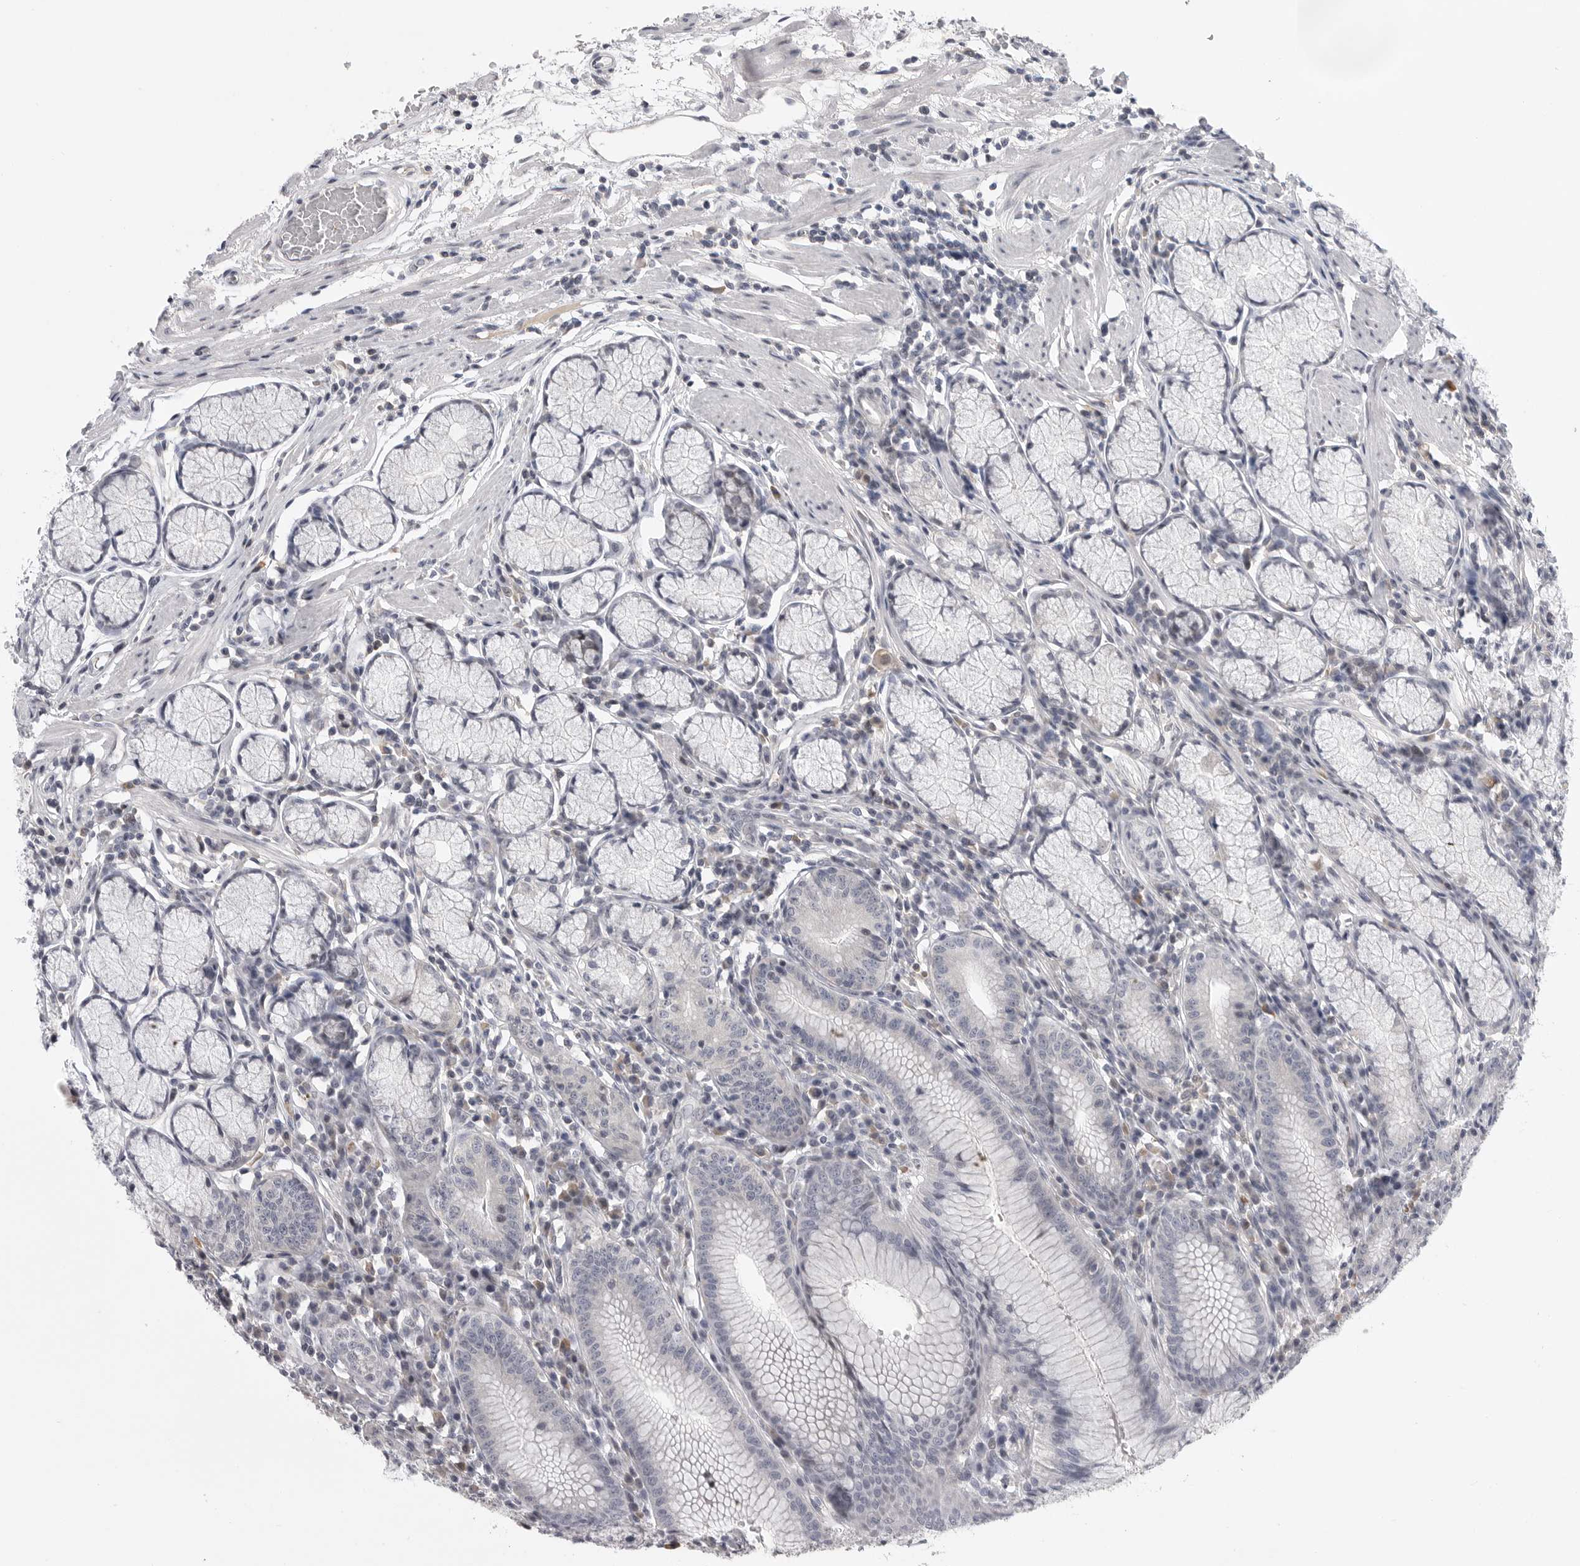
{"staining": {"intensity": "weak", "quantity": "<25%", "location": "cytoplasmic/membranous"}, "tissue": "stomach", "cell_type": "Glandular cells", "image_type": "normal", "snomed": [{"axis": "morphology", "description": "Normal tissue, NOS"}, {"axis": "topography", "description": "Stomach"}], "caption": "A high-resolution image shows IHC staining of unremarkable stomach, which exhibits no significant staining in glandular cells. Brightfield microscopy of immunohistochemistry stained with DAB (brown) and hematoxylin (blue), captured at high magnification.", "gene": "FBXO43", "patient": {"sex": "male", "age": 55}}